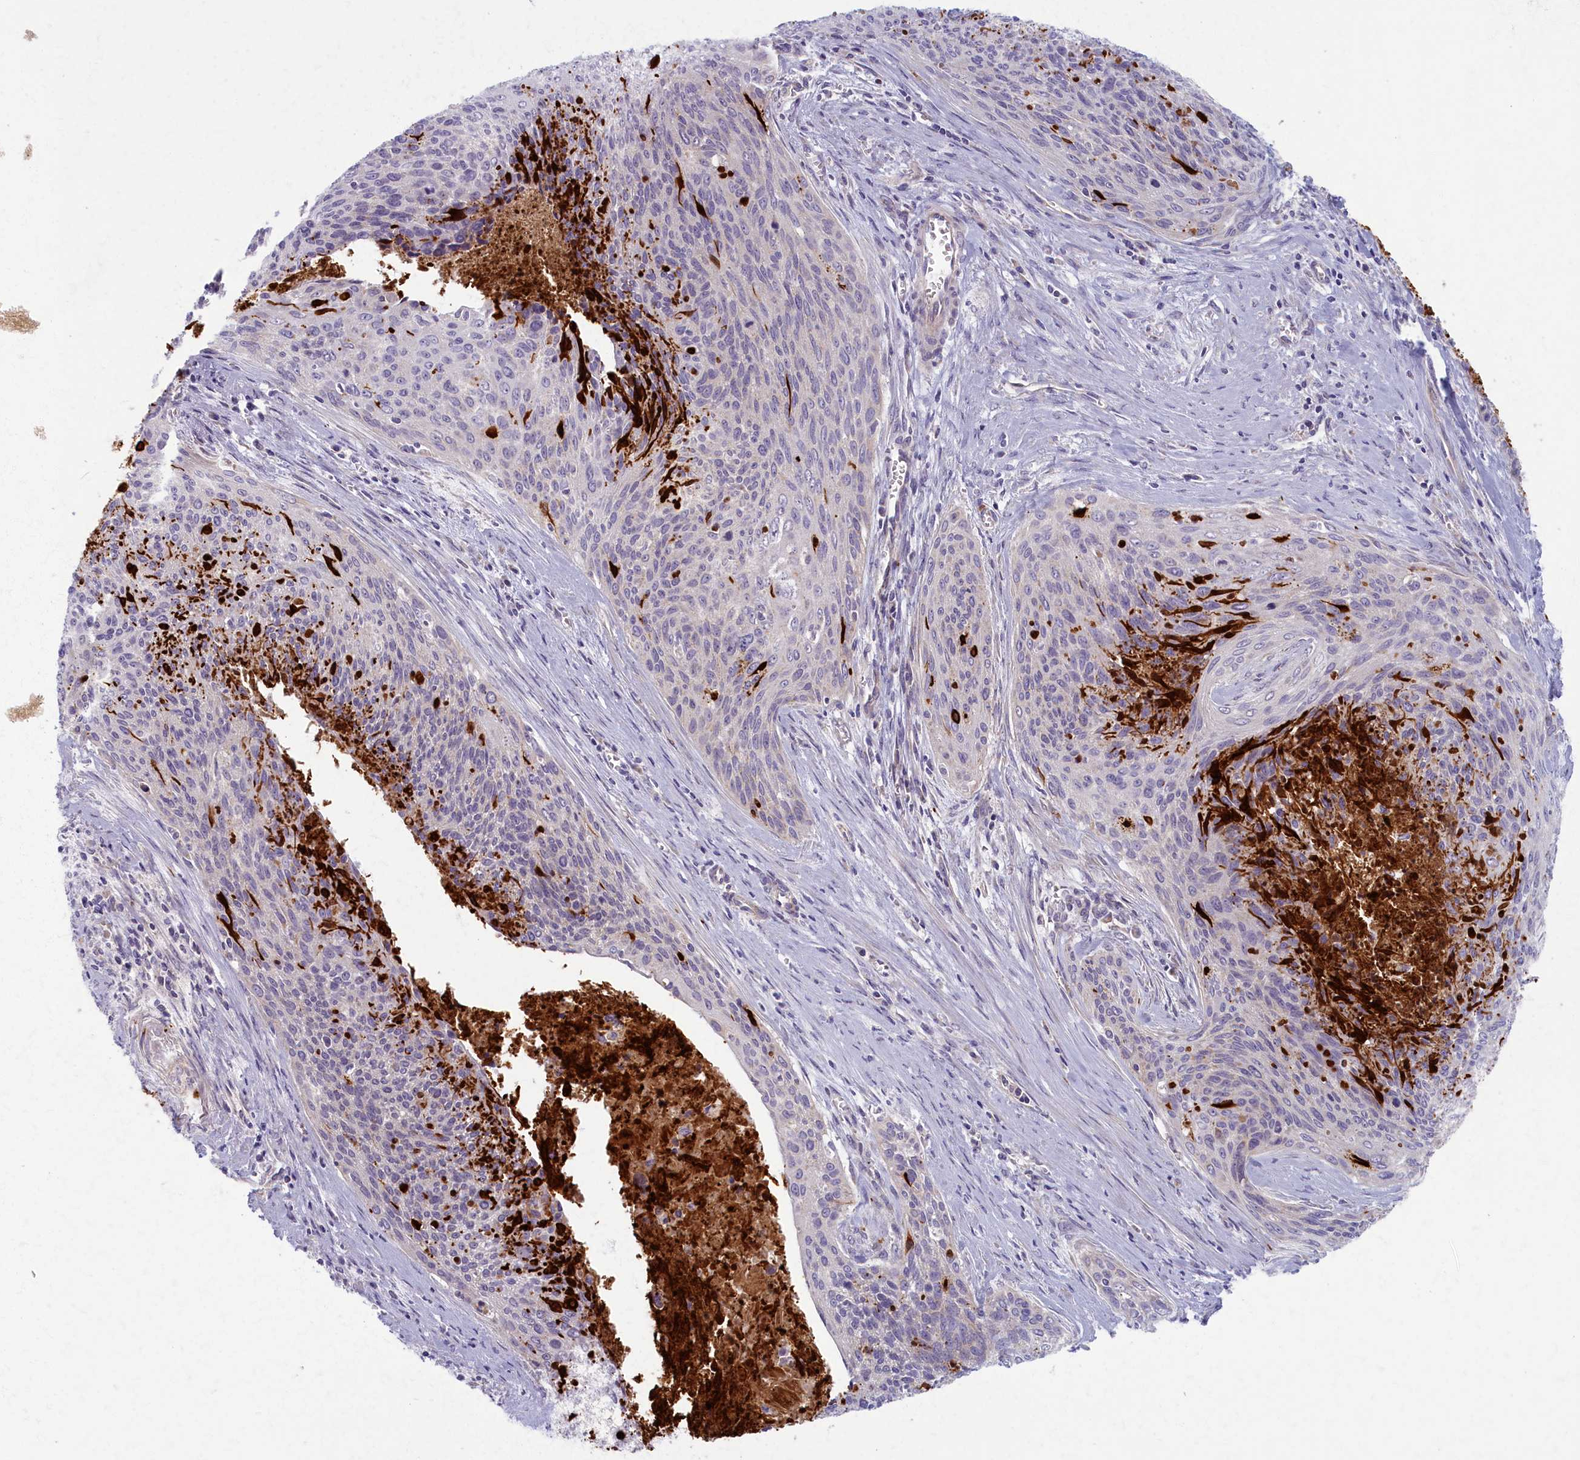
{"staining": {"intensity": "negative", "quantity": "none", "location": "none"}, "tissue": "cervical cancer", "cell_type": "Tumor cells", "image_type": "cancer", "snomed": [{"axis": "morphology", "description": "Squamous cell carcinoma, NOS"}, {"axis": "topography", "description": "Cervix"}], "caption": "A histopathology image of cervical cancer (squamous cell carcinoma) stained for a protein exhibits no brown staining in tumor cells. Brightfield microscopy of IHC stained with DAB (3,3'-diaminobenzidine) (brown) and hematoxylin (blue), captured at high magnification.", "gene": "MRPS25", "patient": {"sex": "female", "age": 55}}